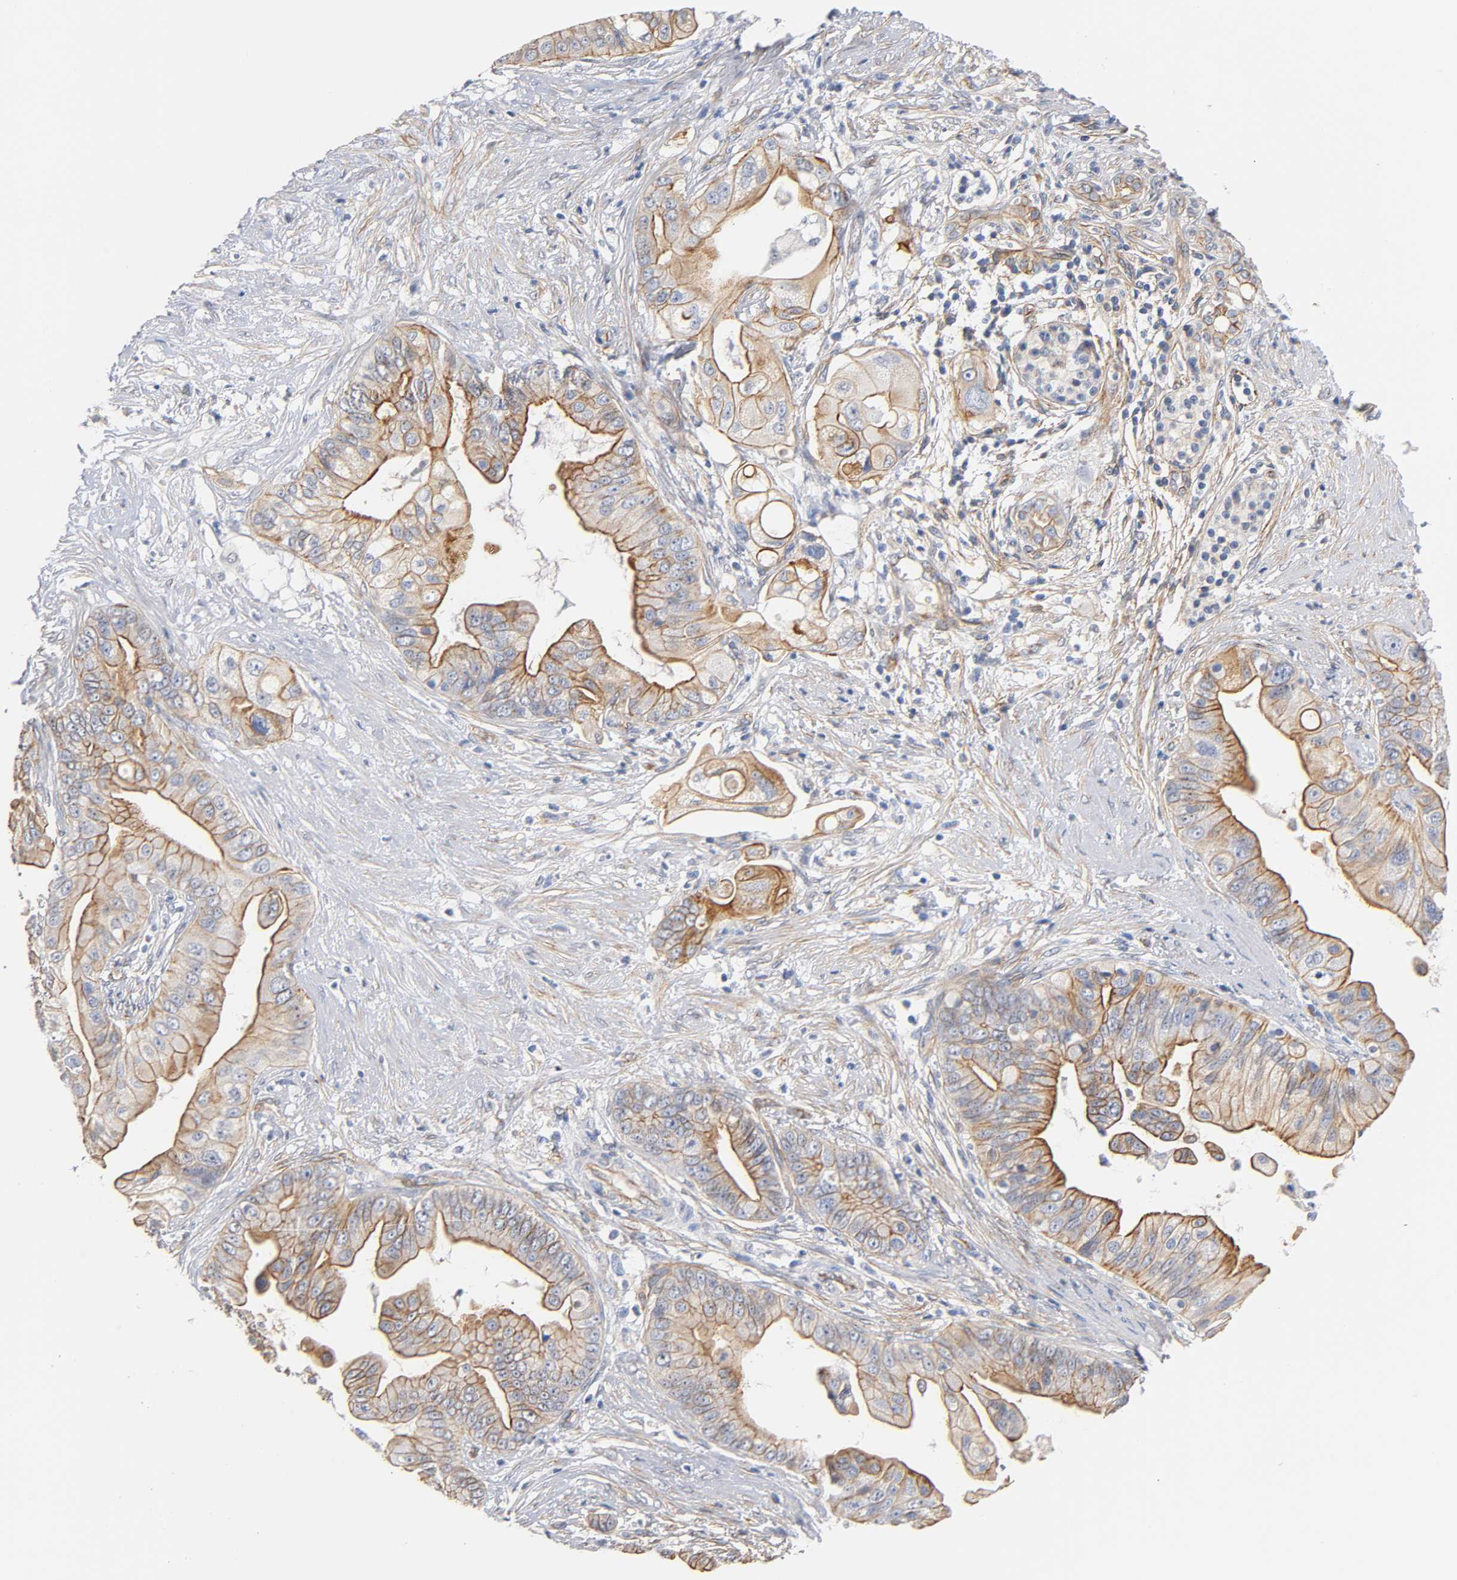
{"staining": {"intensity": "moderate", "quantity": ">75%", "location": "cytoplasmic/membranous"}, "tissue": "pancreatic cancer", "cell_type": "Tumor cells", "image_type": "cancer", "snomed": [{"axis": "morphology", "description": "Adenocarcinoma, NOS"}, {"axis": "topography", "description": "Pancreas"}], "caption": "Pancreatic cancer stained for a protein (brown) demonstrates moderate cytoplasmic/membranous positive staining in about >75% of tumor cells.", "gene": "SPTAN1", "patient": {"sex": "female", "age": 75}}